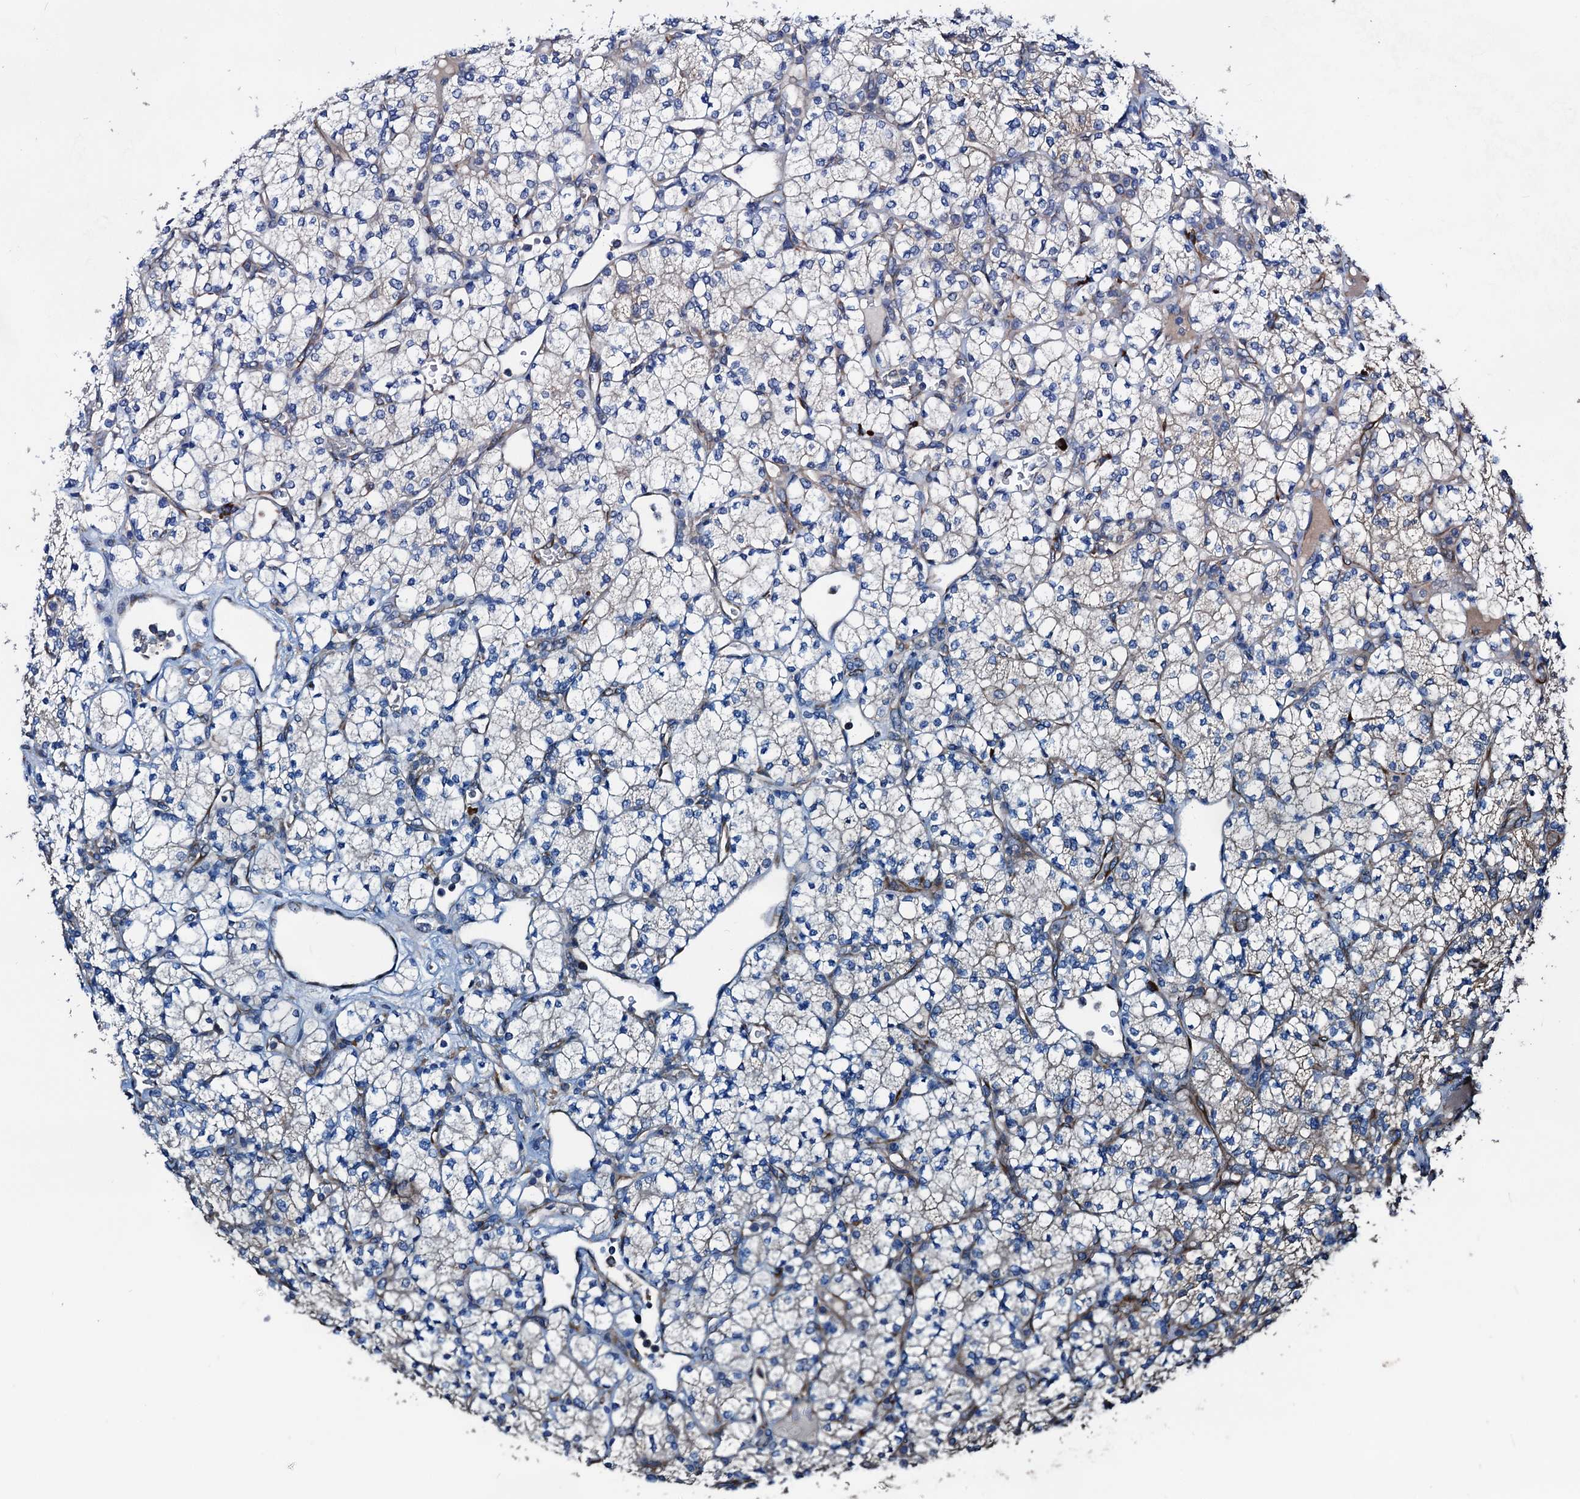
{"staining": {"intensity": "negative", "quantity": "none", "location": "none"}, "tissue": "renal cancer", "cell_type": "Tumor cells", "image_type": "cancer", "snomed": [{"axis": "morphology", "description": "Adenocarcinoma, NOS"}, {"axis": "topography", "description": "Kidney"}], "caption": "IHC of renal adenocarcinoma shows no staining in tumor cells.", "gene": "AKAP11", "patient": {"sex": "male", "age": 77}}